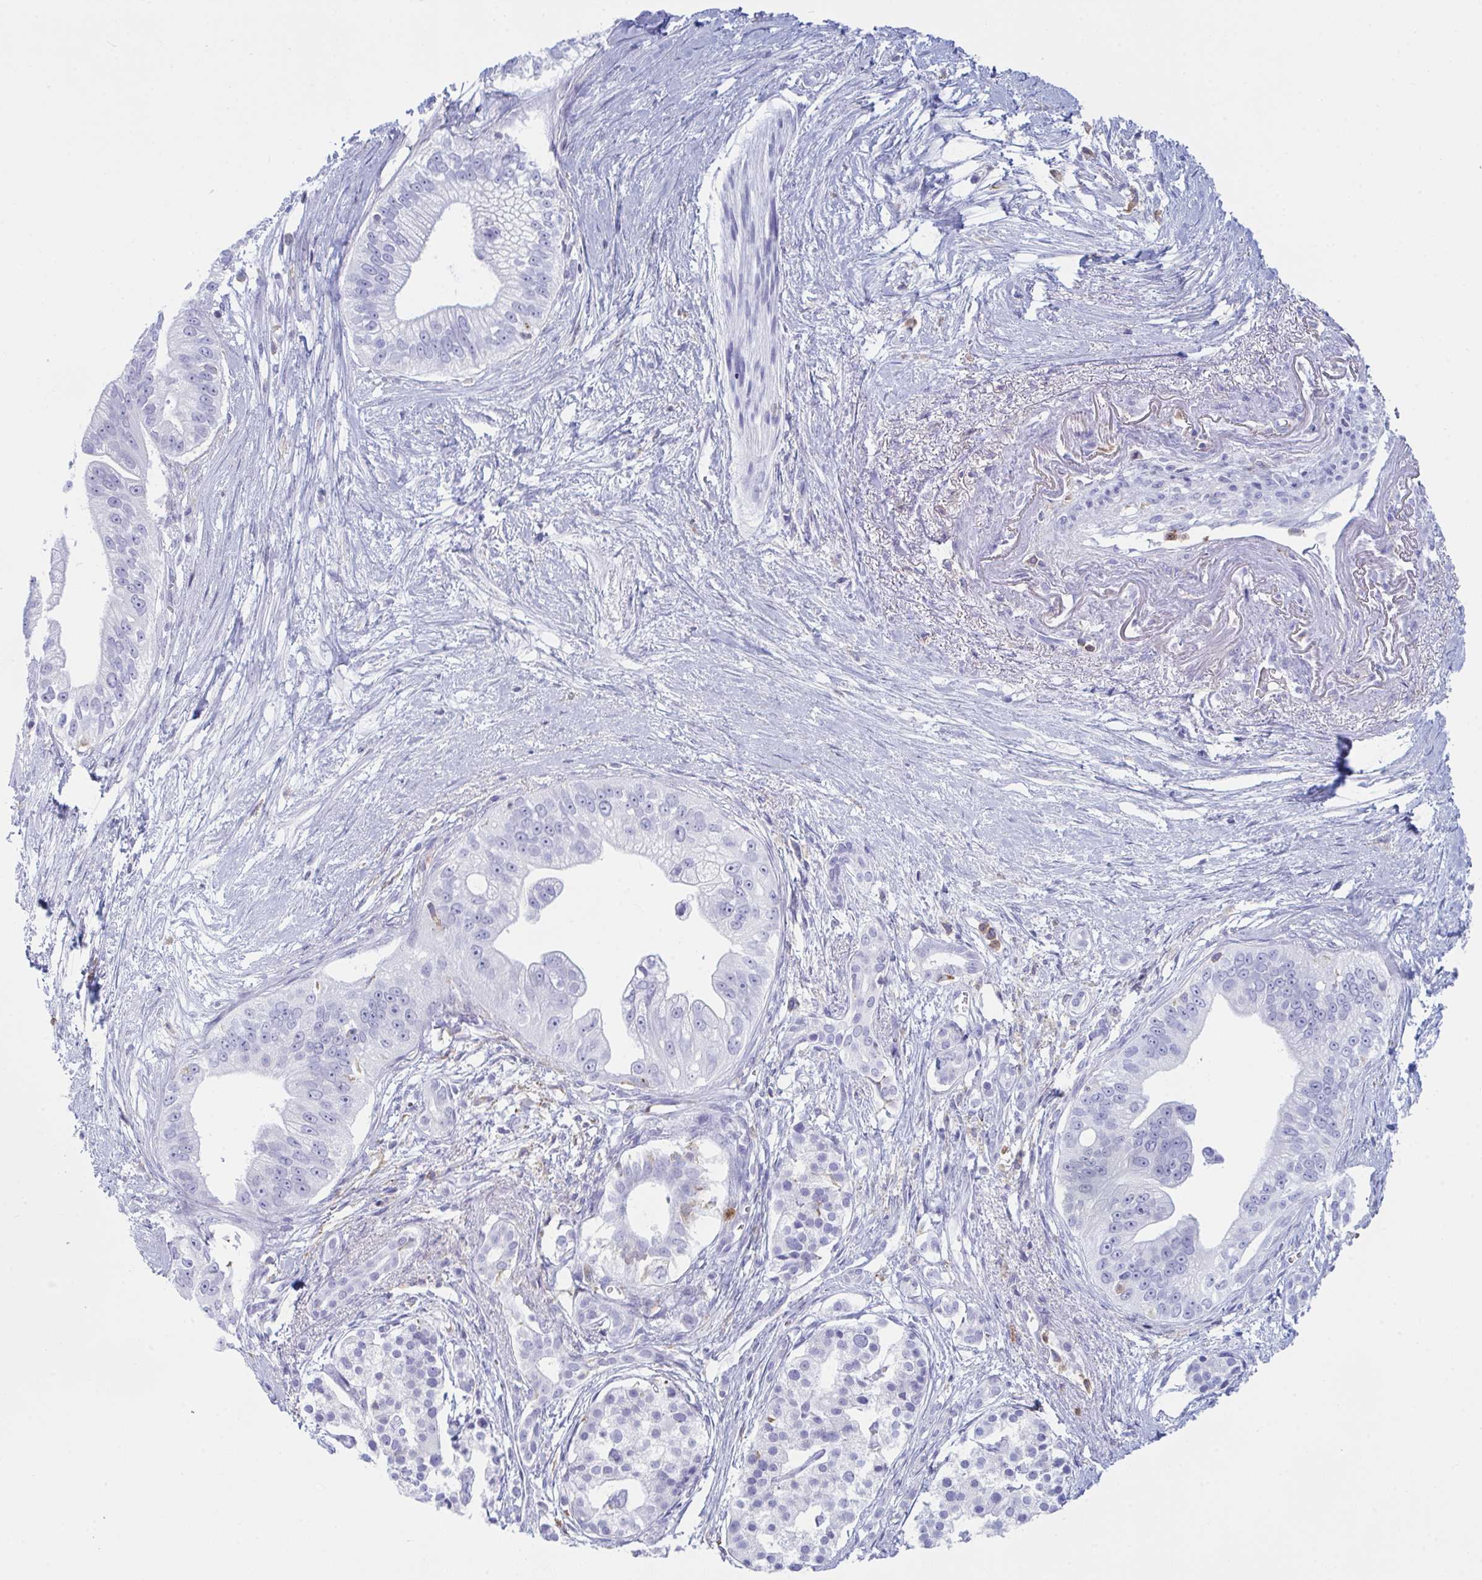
{"staining": {"intensity": "negative", "quantity": "none", "location": "none"}, "tissue": "pancreatic cancer", "cell_type": "Tumor cells", "image_type": "cancer", "snomed": [{"axis": "morphology", "description": "Adenocarcinoma, NOS"}, {"axis": "topography", "description": "Pancreas"}], "caption": "A photomicrograph of human adenocarcinoma (pancreatic) is negative for staining in tumor cells.", "gene": "MYO1F", "patient": {"sex": "male", "age": 70}}